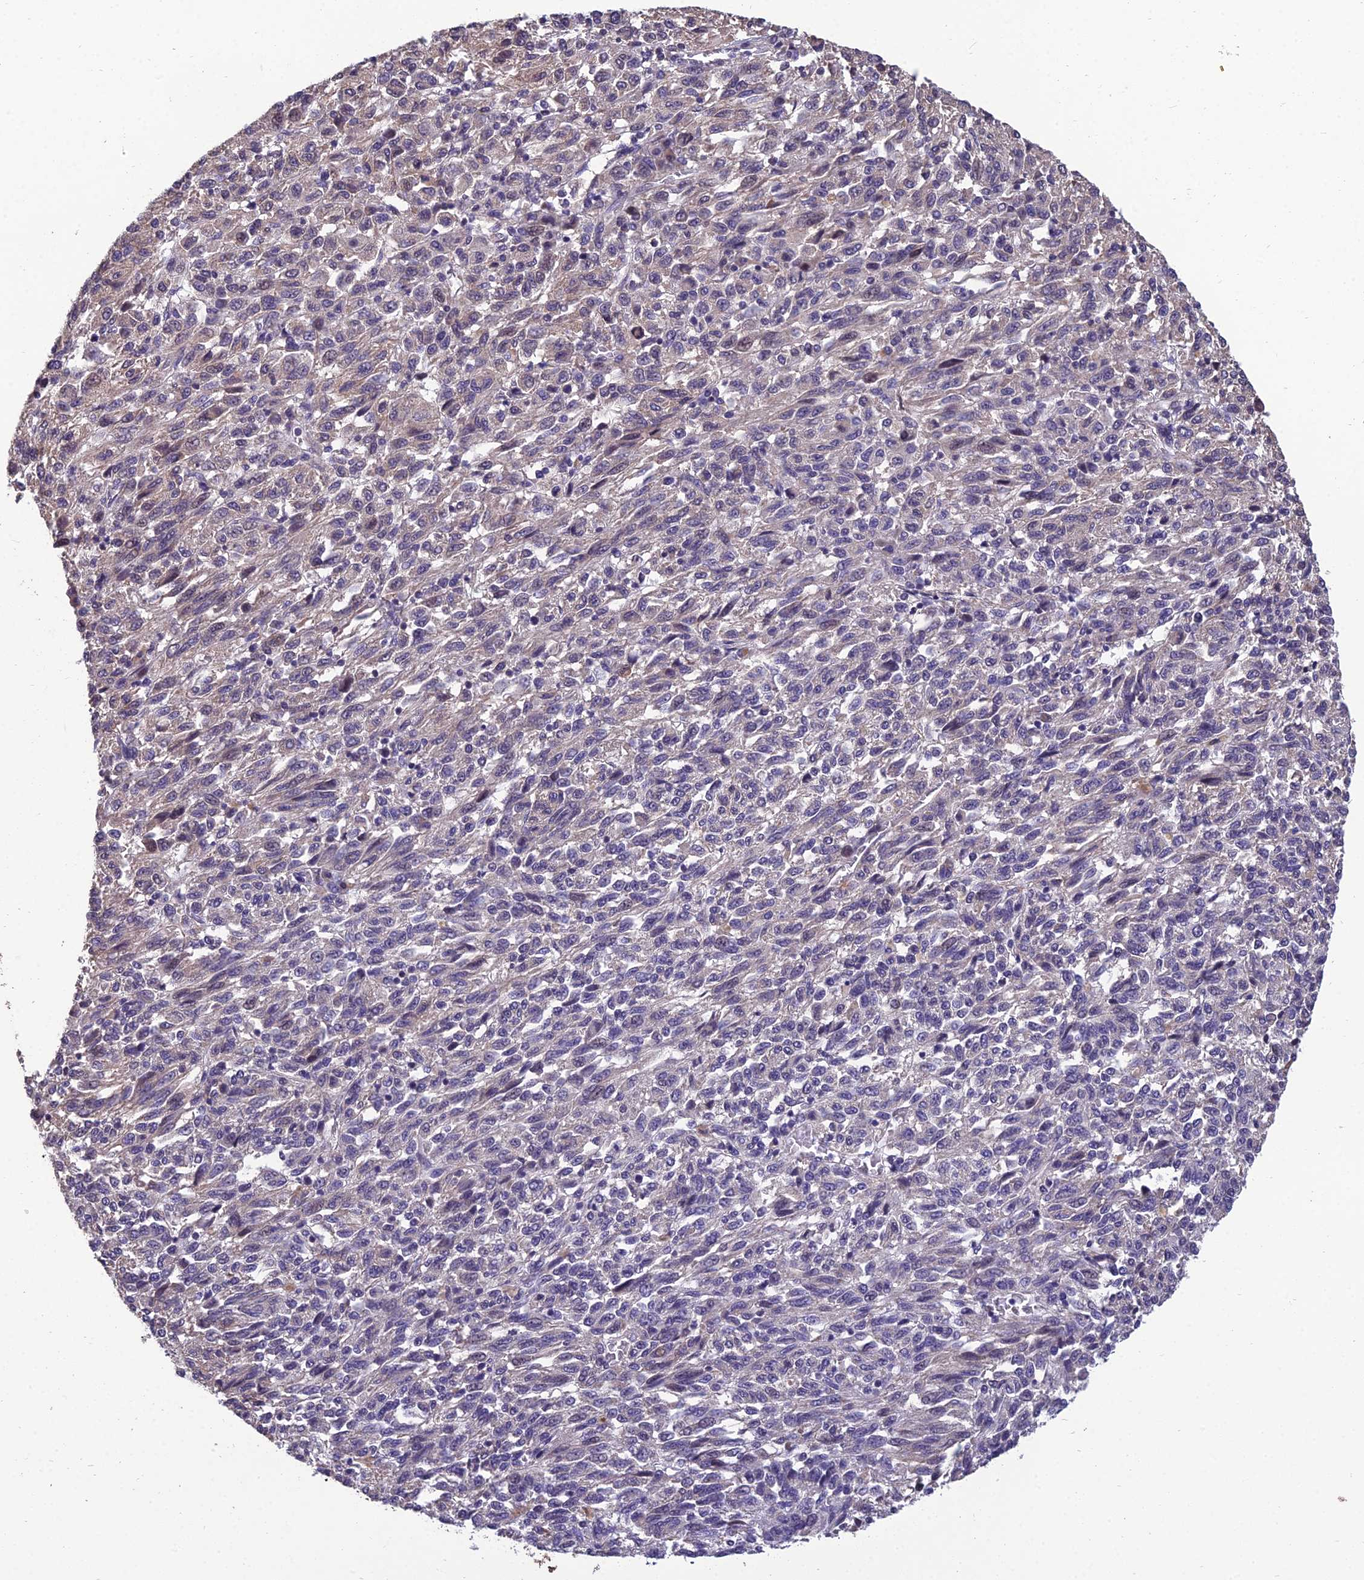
{"staining": {"intensity": "negative", "quantity": "none", "location": "none"}, "tissue": "melanoma", "cell_type": "Tumor cells", "image_type": "cancer", "snomed": [{"axis": "morphology", "description": "Malignant melanoma, Metastatic site"}, {"axis": "topography", "description": "Lung"}], "caption": "Tumor cells show no significant positivity in malignant melanoma (metastatic site).", "gene": "GRWD1", "patient": {"sex": "male", "age": 64}}